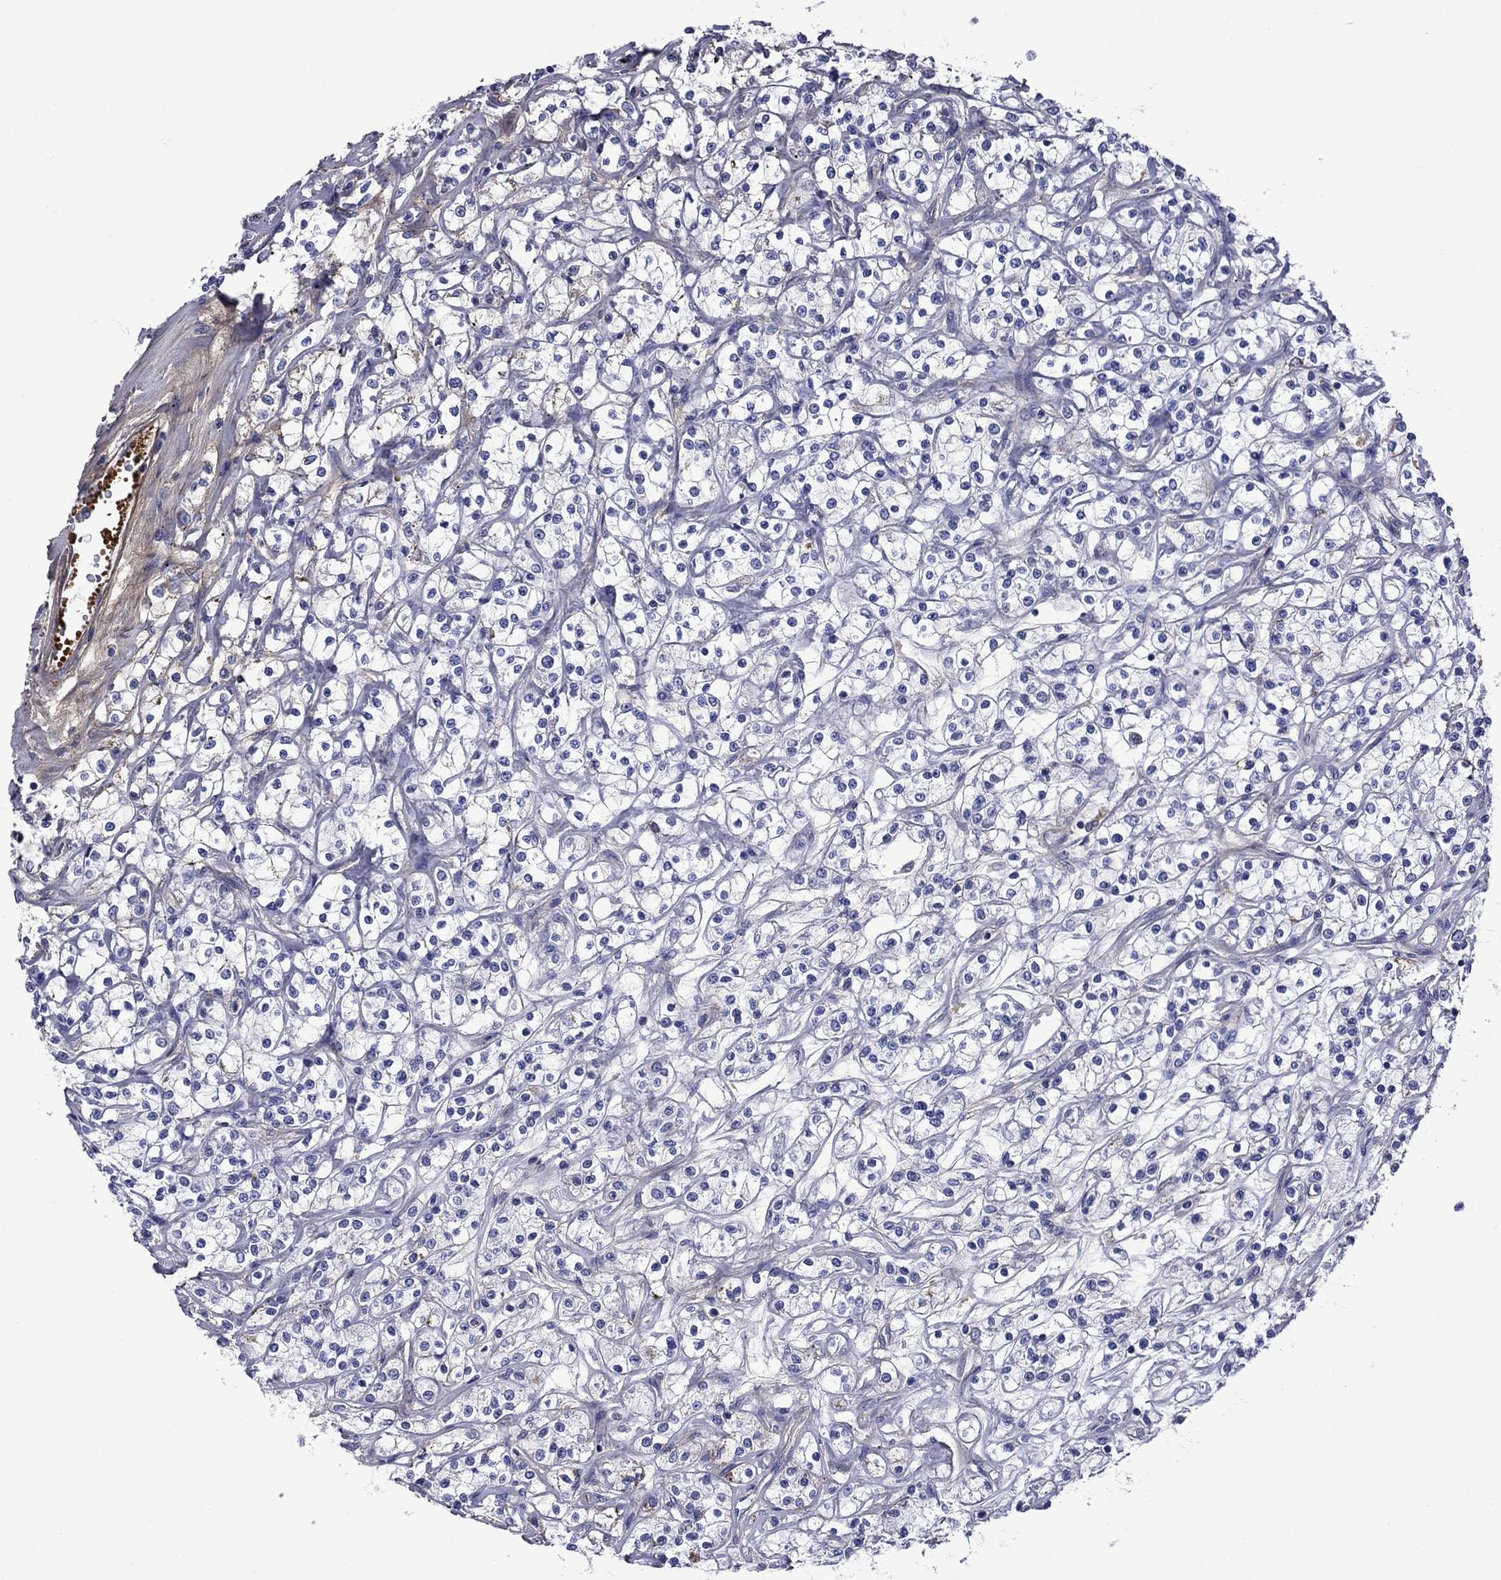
{"staining": {"intensity": "negative", "quantity": "none", "location": "none"}, "tissue": "renal cancer", "cell_type": "Tumor cells", "image_type": "cancer", "snomed": [{"axis": "morphology", "description": "Adenocarcinoma, NOS"}, {"axis": "topography", "description": "Kidney"}], "caption": "The histopathology image shows no staining of tumor cells in adenocarcinoma (renal).", "gene": "HSPG2", "patient": {"sex": "female", "age": 59}}